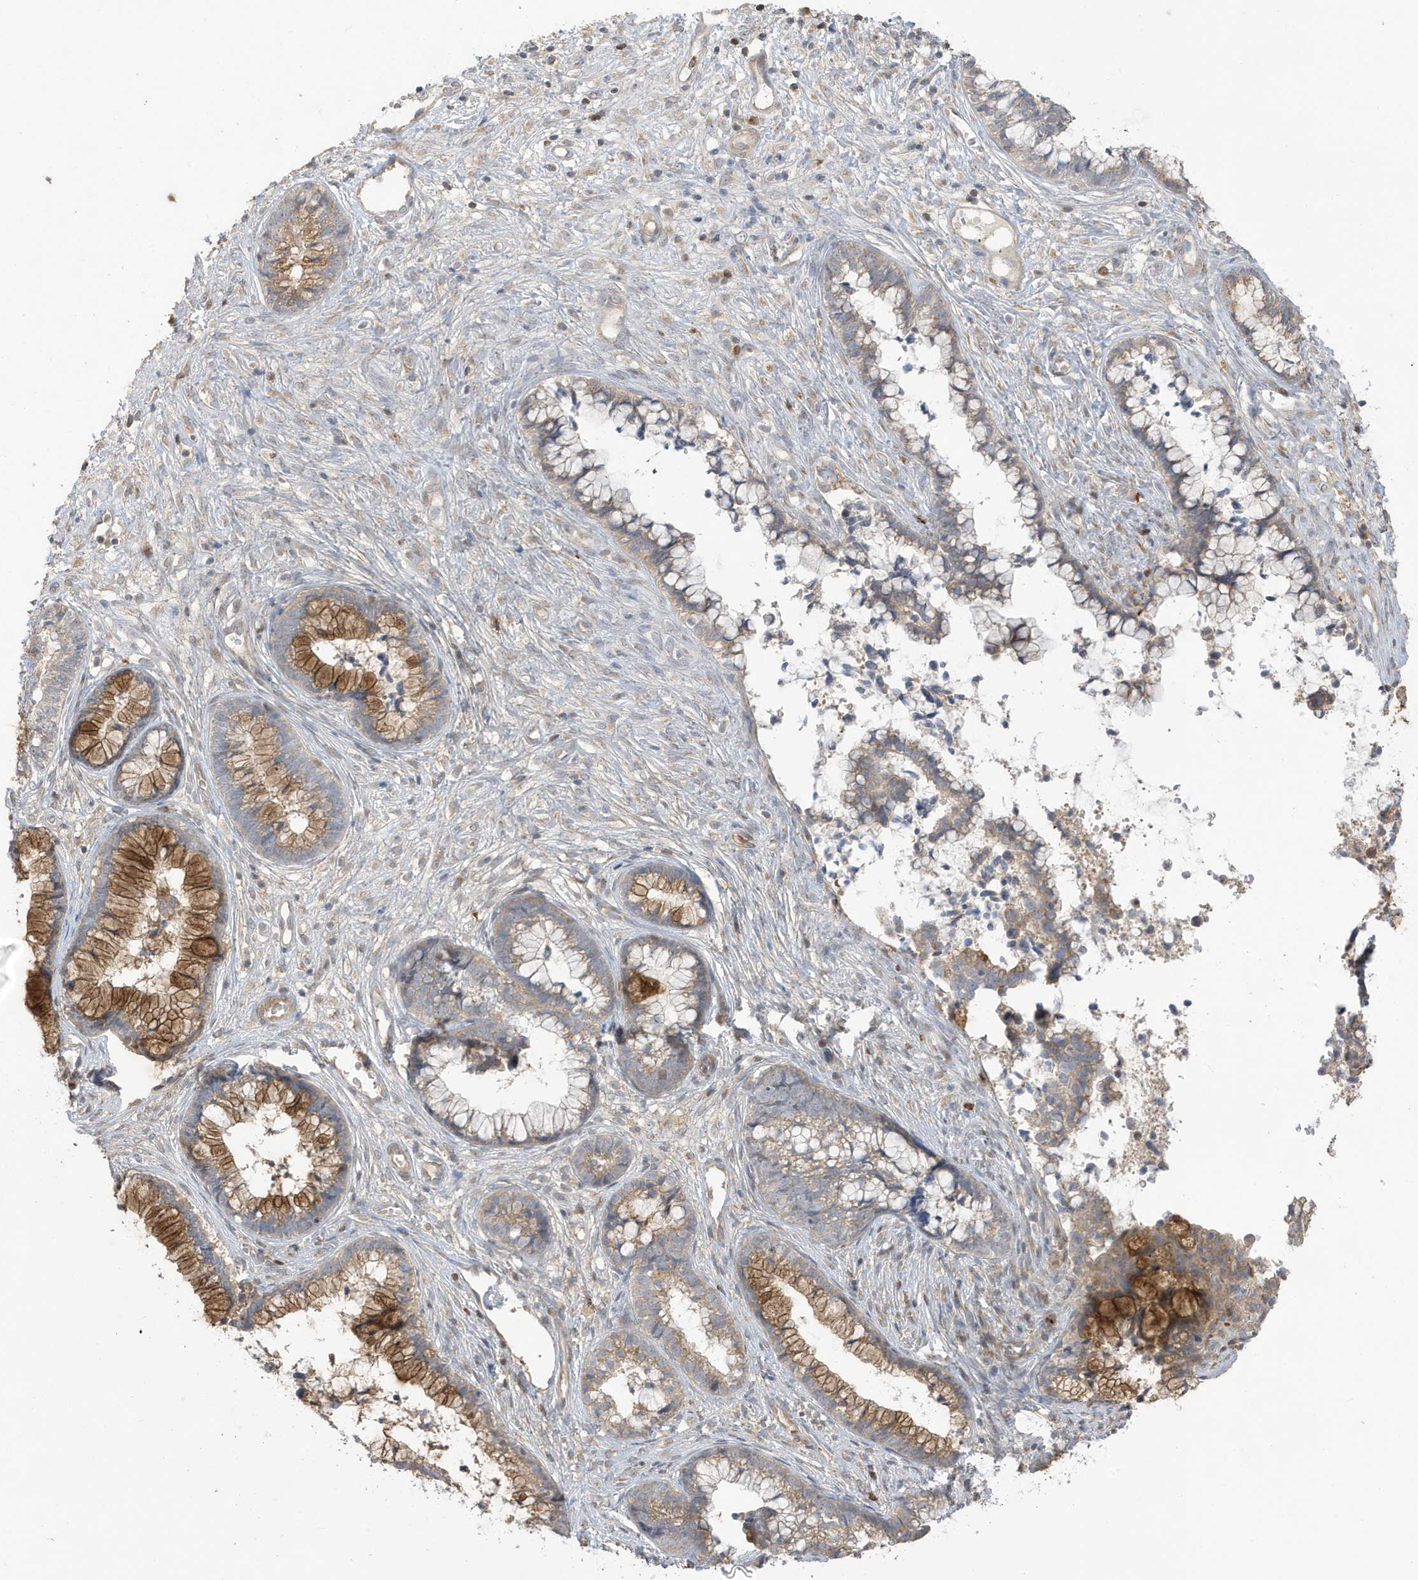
{"staining": {"intensity": "moderate", "quantity": "<25%", "location": "cytoplasmic/membranous"}, "tissue": "cervical cancer", "cell_type": "Tumor cells", "image_type": "cancer", "snomed": [{"axis": "morphology", "description": "Adenocarcinoma, NOS"}, {"axis": "topography", "description": "Cervix"}], "caption": "A photomicrograph showing moderate cytoplasmic/membranous staining in approximately <25% of tumor cells in cervical cancer, as visualized by brown immunohistochemical staining.", "gene": "TAB3", "patient": {"sex": "female", "age": 44}}